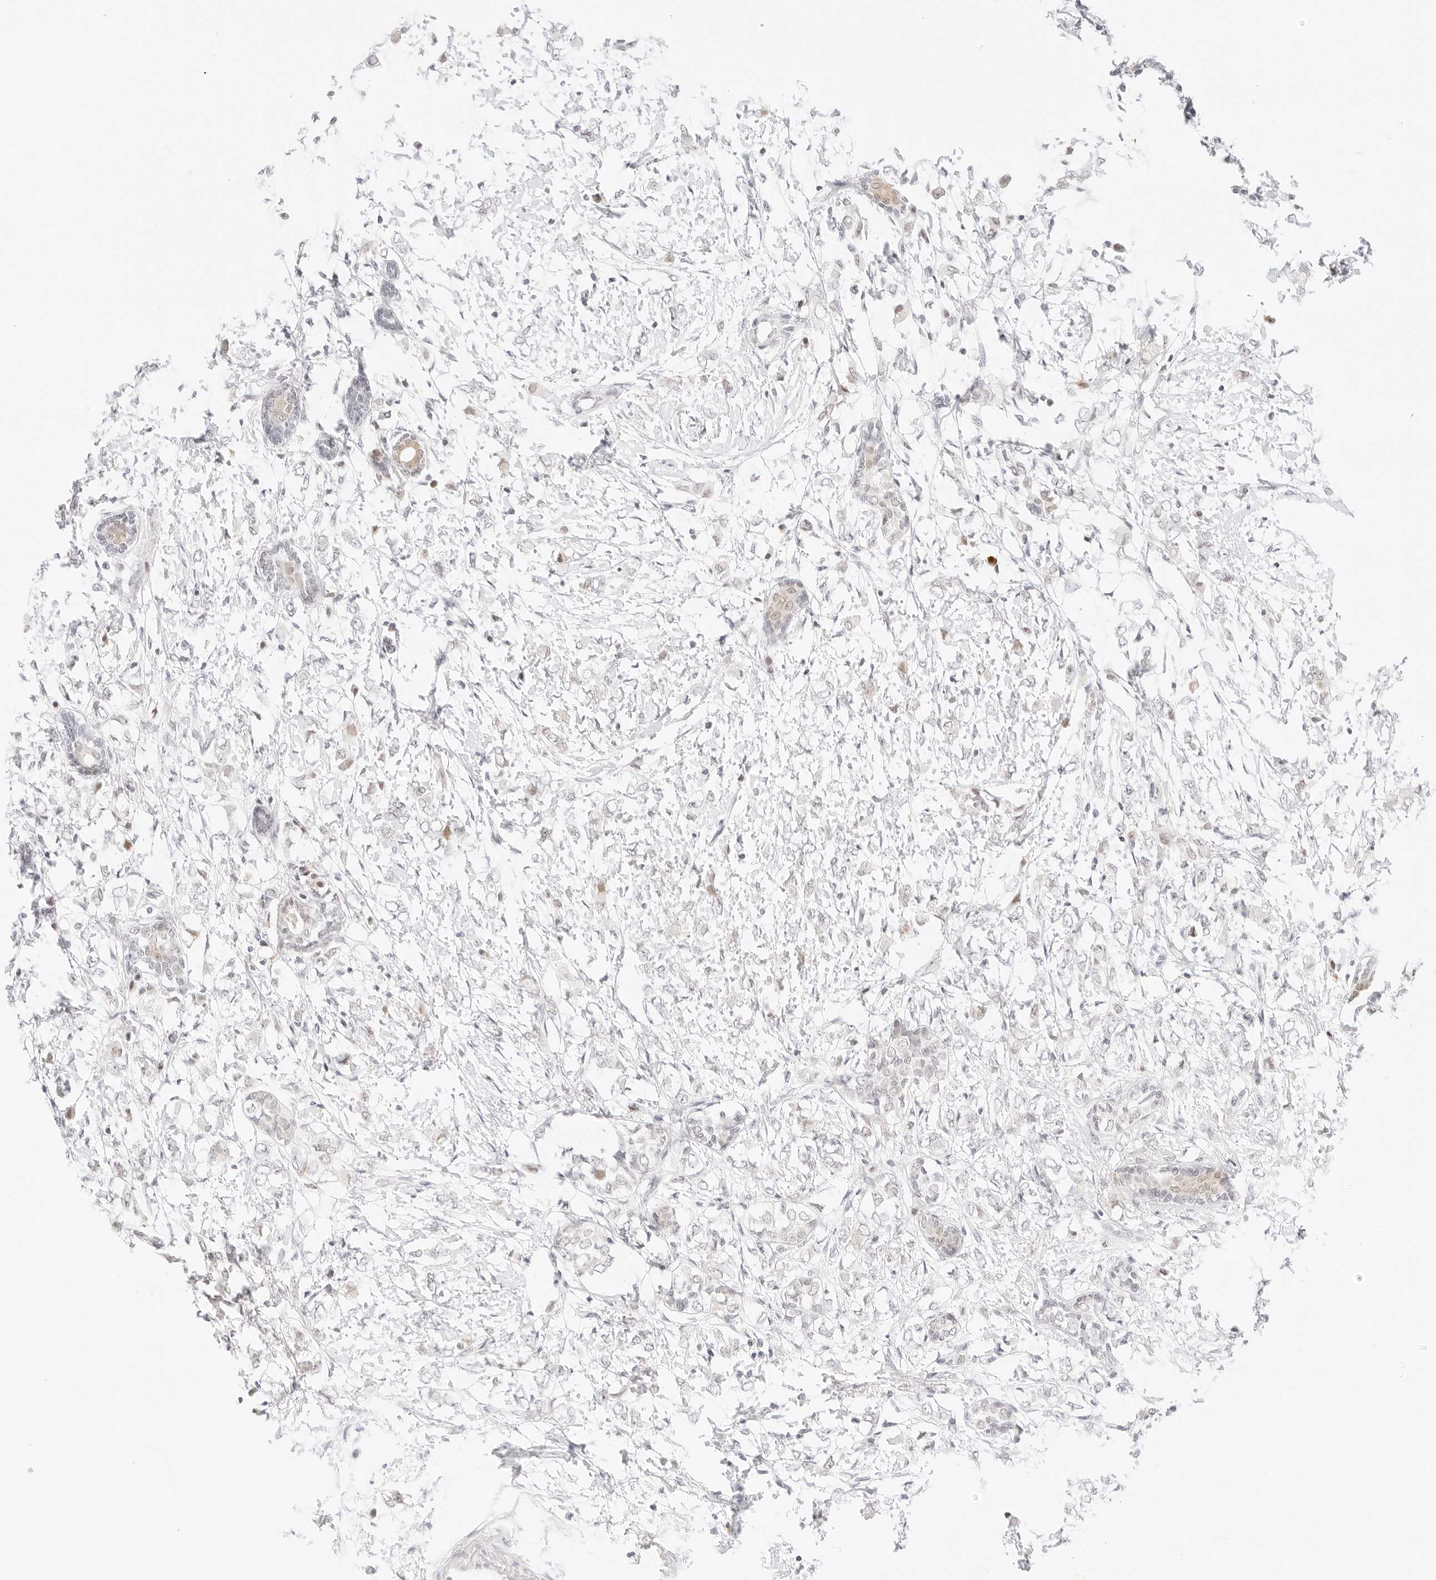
{"staining": {"intensity": "negative", "quantity": "none", "location": "none"}, "tissue": "breast cancer", "cell_type": "Tumor cells", "image_type": "cancer", "snomed": [{"axis": "morphology", "description": "Normal tissue, NOS"}, {"axis": "morphology", "description": "Lobular carcinoma"}, {"axis": "topography", "description": "Breast"}], "caption": "Breast cancer stained for a protein using immunohistochemistry (IHC) reveals no expression tumor cells.", "gene": "POLR3C", "patient": {"sex": "female", "age": 47}}